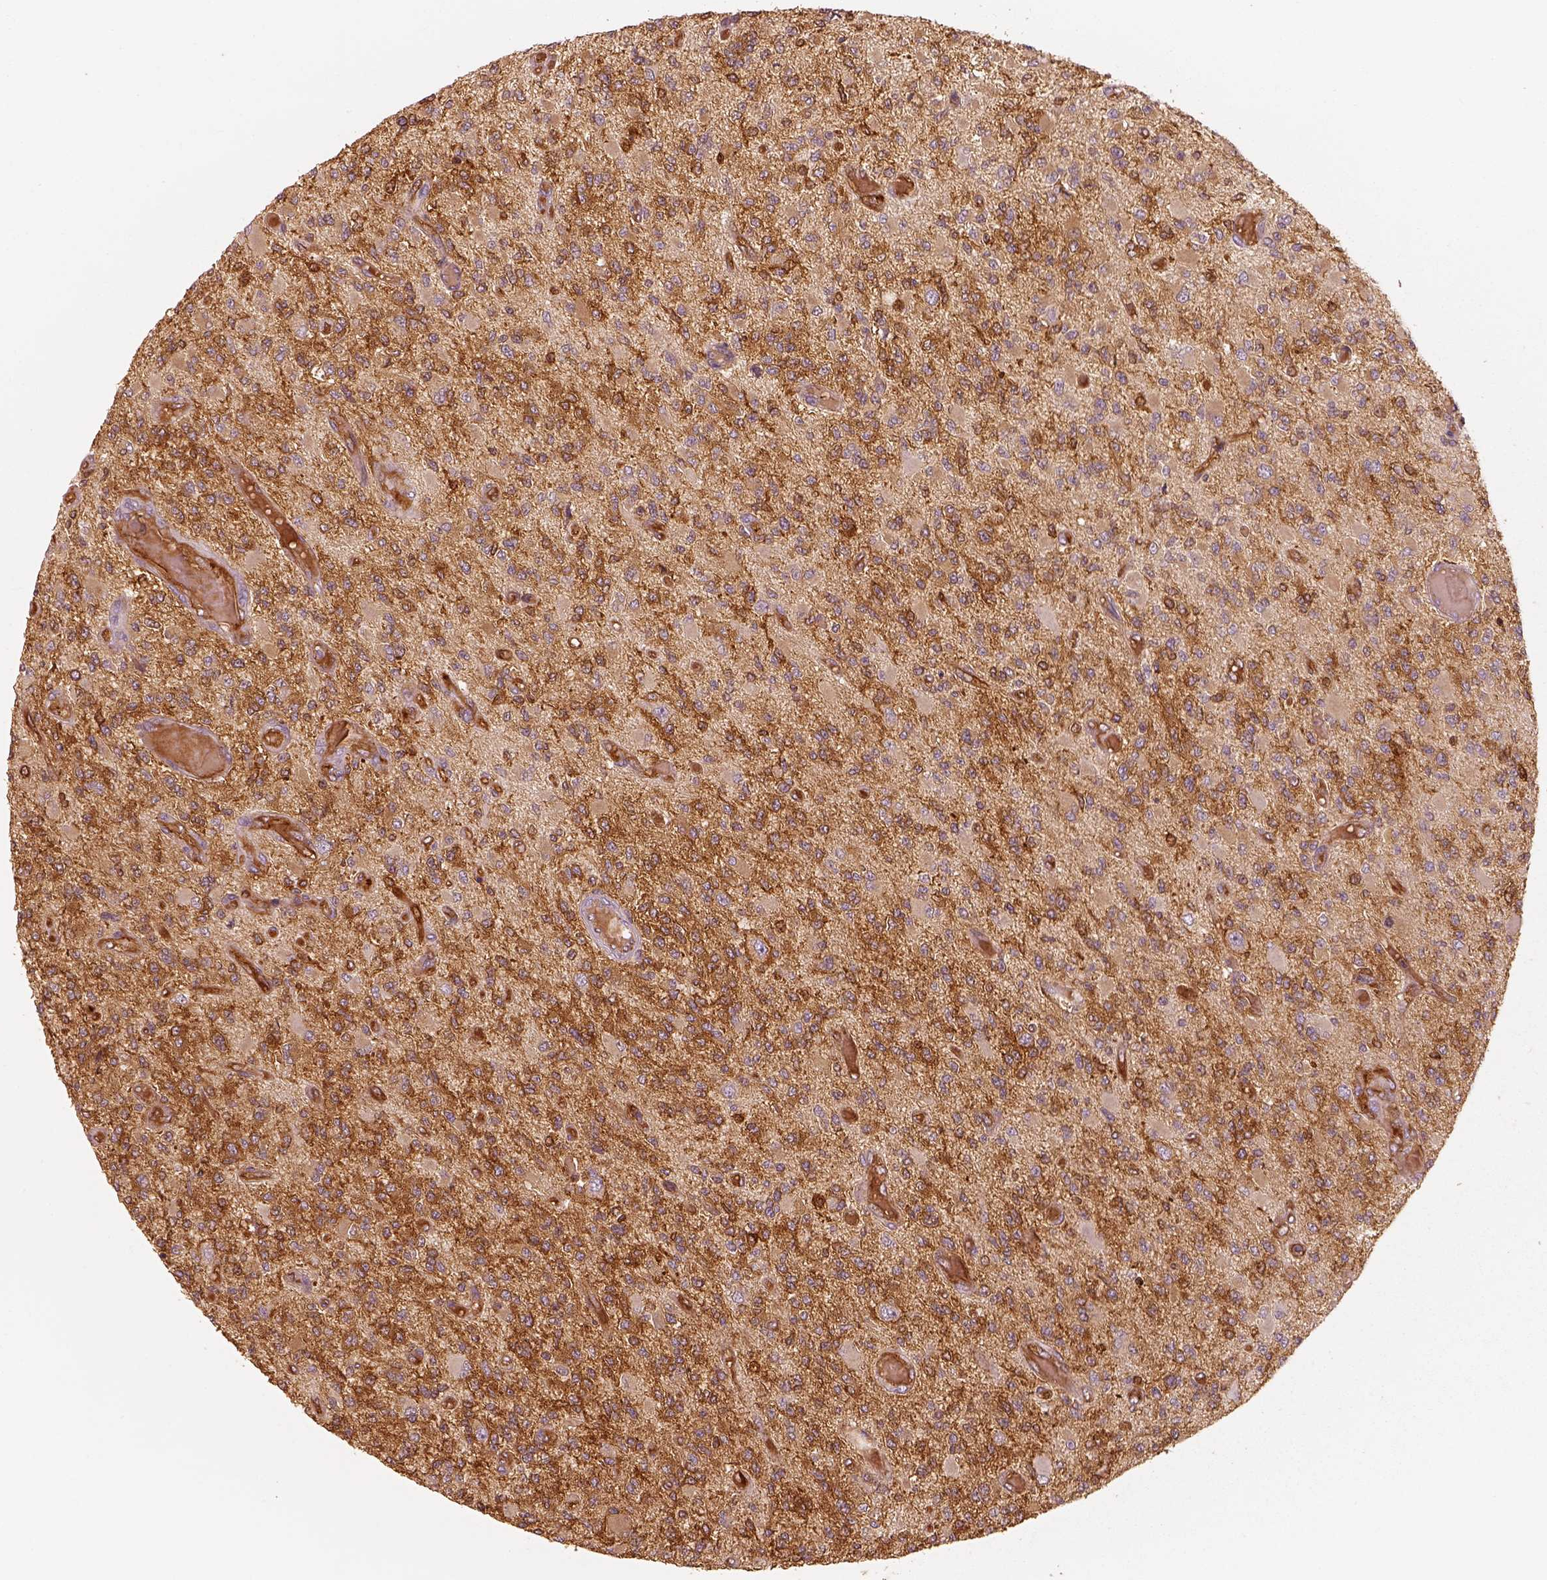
{"staining": {"intensity": "moderate", "quantity": ">75%", "location": "cytoplasmic/membranous"}, "tissue": "glioma", "cell_type": "Tumor cells", "image_type": "cancer", "snomed": [{"axis": "morphology", "description": "Glioma, malignant, High grade"}, {"axis": "topography", "description": "Brain"}], "caption": "The image displays immunohistochemical staining of high-grade glioma (malignant). There is moderate cytoplasmic/membranous expression is appreciated in about >75% of tumor cells.", "gene": "FSCN1", "patient": {"sex": "female", "age": 63}}